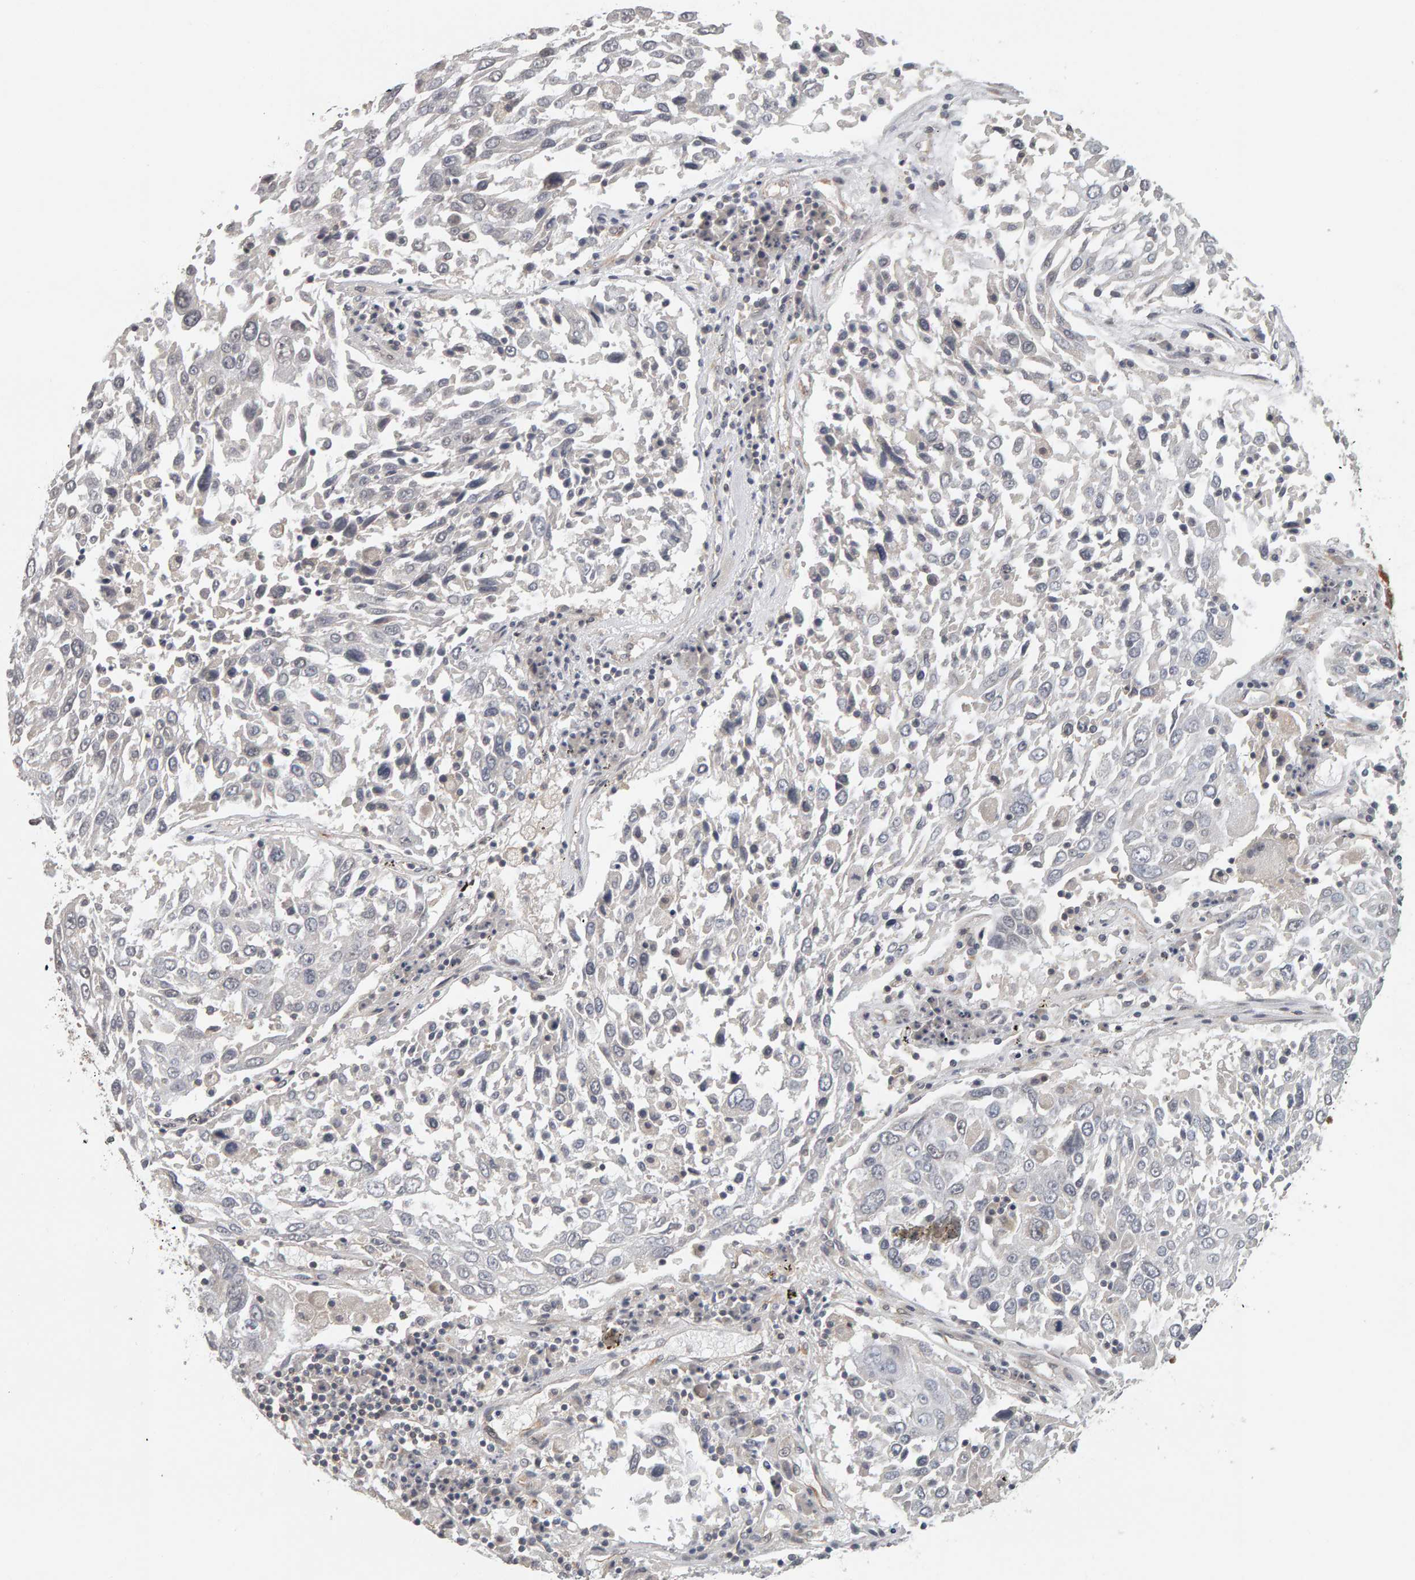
{"staining": {"intensity": "negative", "quantity": "none", "location": "none"}, "tissue": "lung cancer", "cell_type": "Tumor cells", "image_type": "cancer", "snomed": [{"axis": "morphology", "description": "Squamous cell carcinoma, NOS"}, {"axis": "topography", "description": "Lung"}], "caption": "Tumor cells are negative for protein expression in human lung cancer. Brightfield microscopy of immunohistochemistry stained with DAB (3,3'-diaminobenzidine) (brown) and hematoxylin (blue), captured at high magnification.", "gene": "TEFM", "patient": {"sex": "male", "age": 65}}